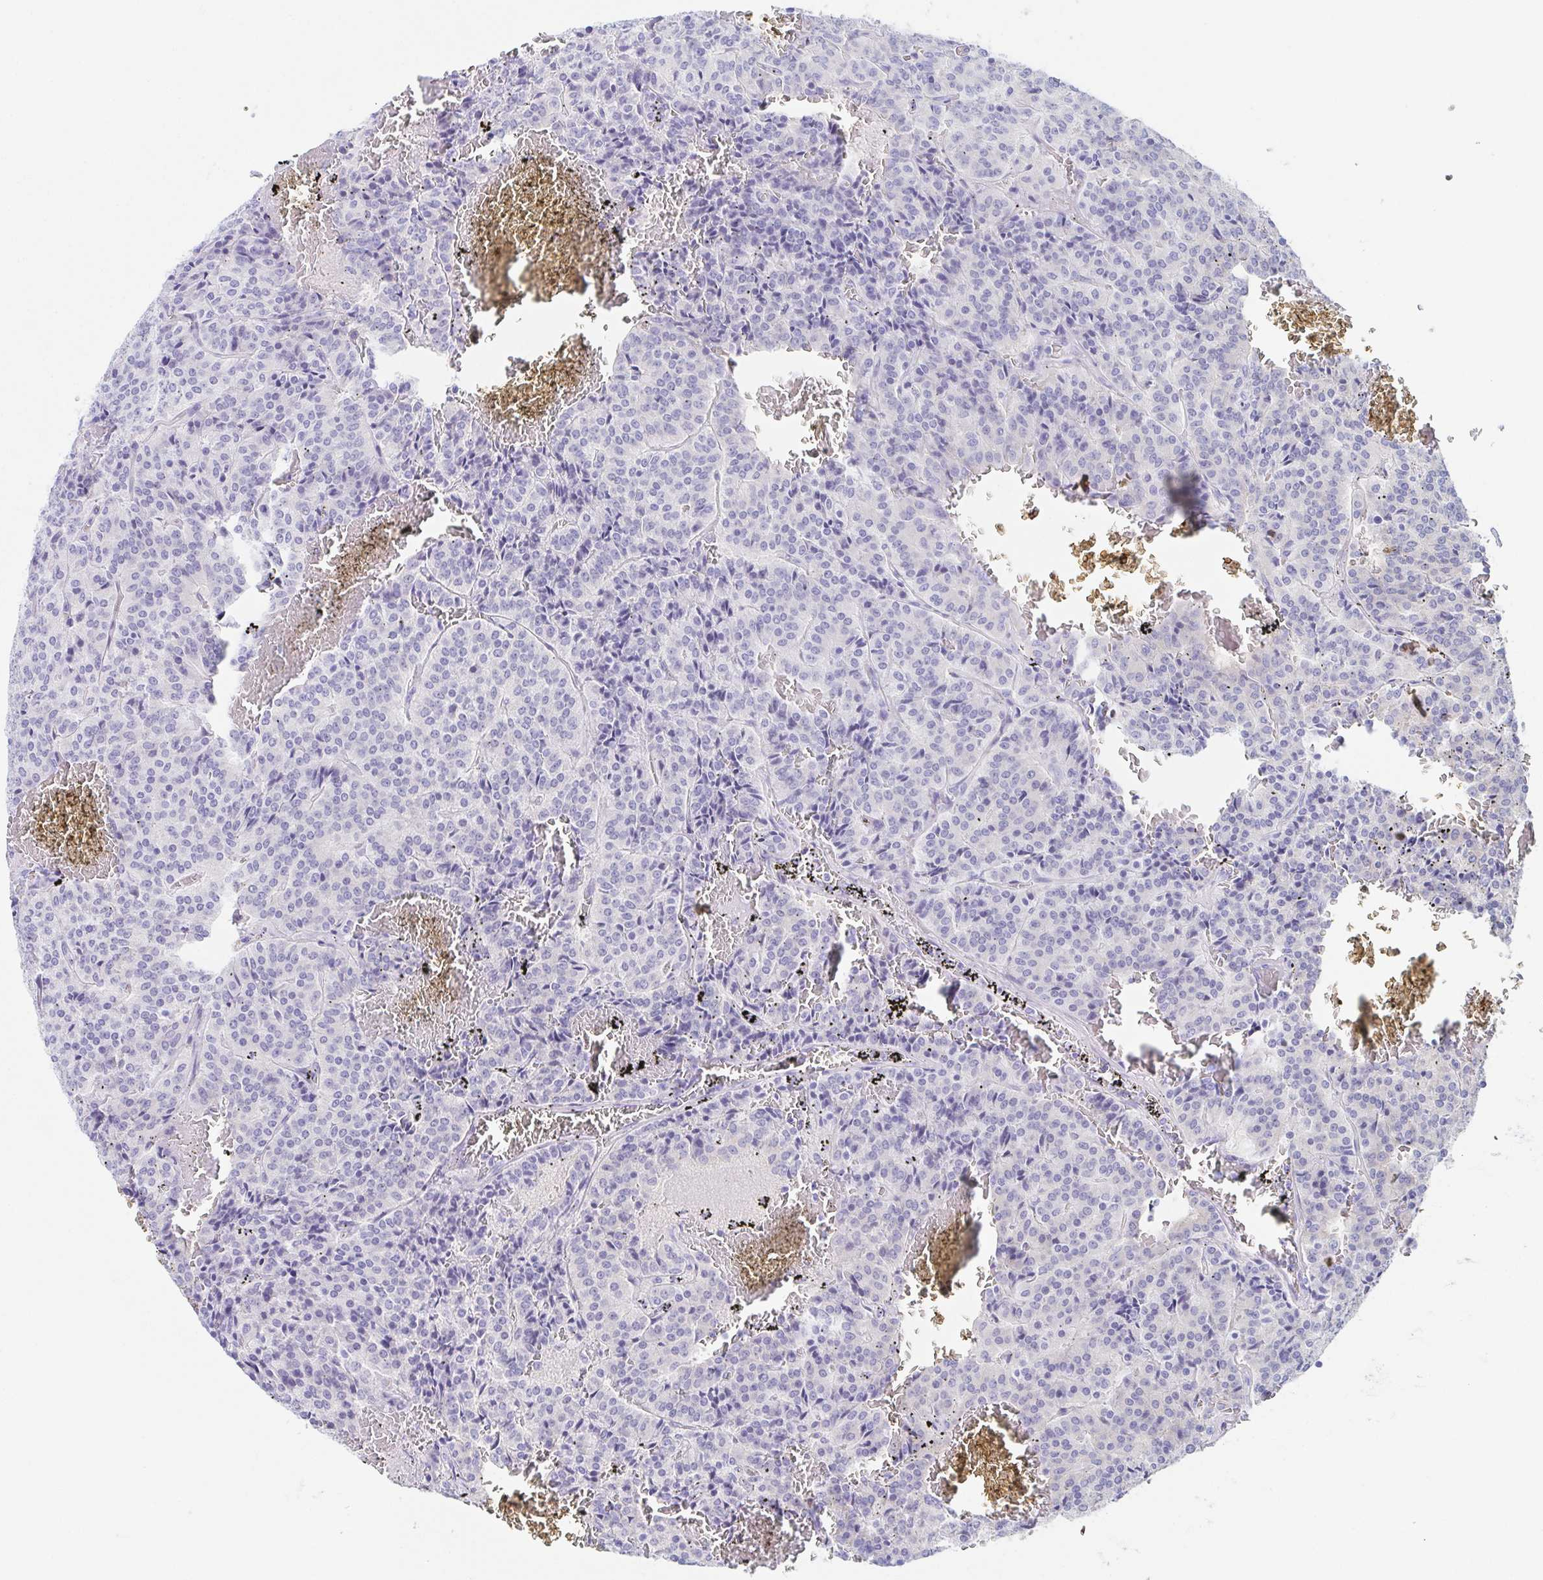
{"staining": {"intensity": "negative", "quantity": "none", "location": "none"}, "tissue": "carcinoid", "cell_type": "Tumor cells", "image_type": "cancer", "snomed": [{"axis": "morphology", "description": "Carcinoid, malignant, NOS"}, {"axis": "topography", "description": "Lung"}], "caption": "Photomicrograph shows no protein staining in tumor cells of carcinoid tissue.", "gene": "HTR2A", "patient": {"sex": "male", "age": 70}}